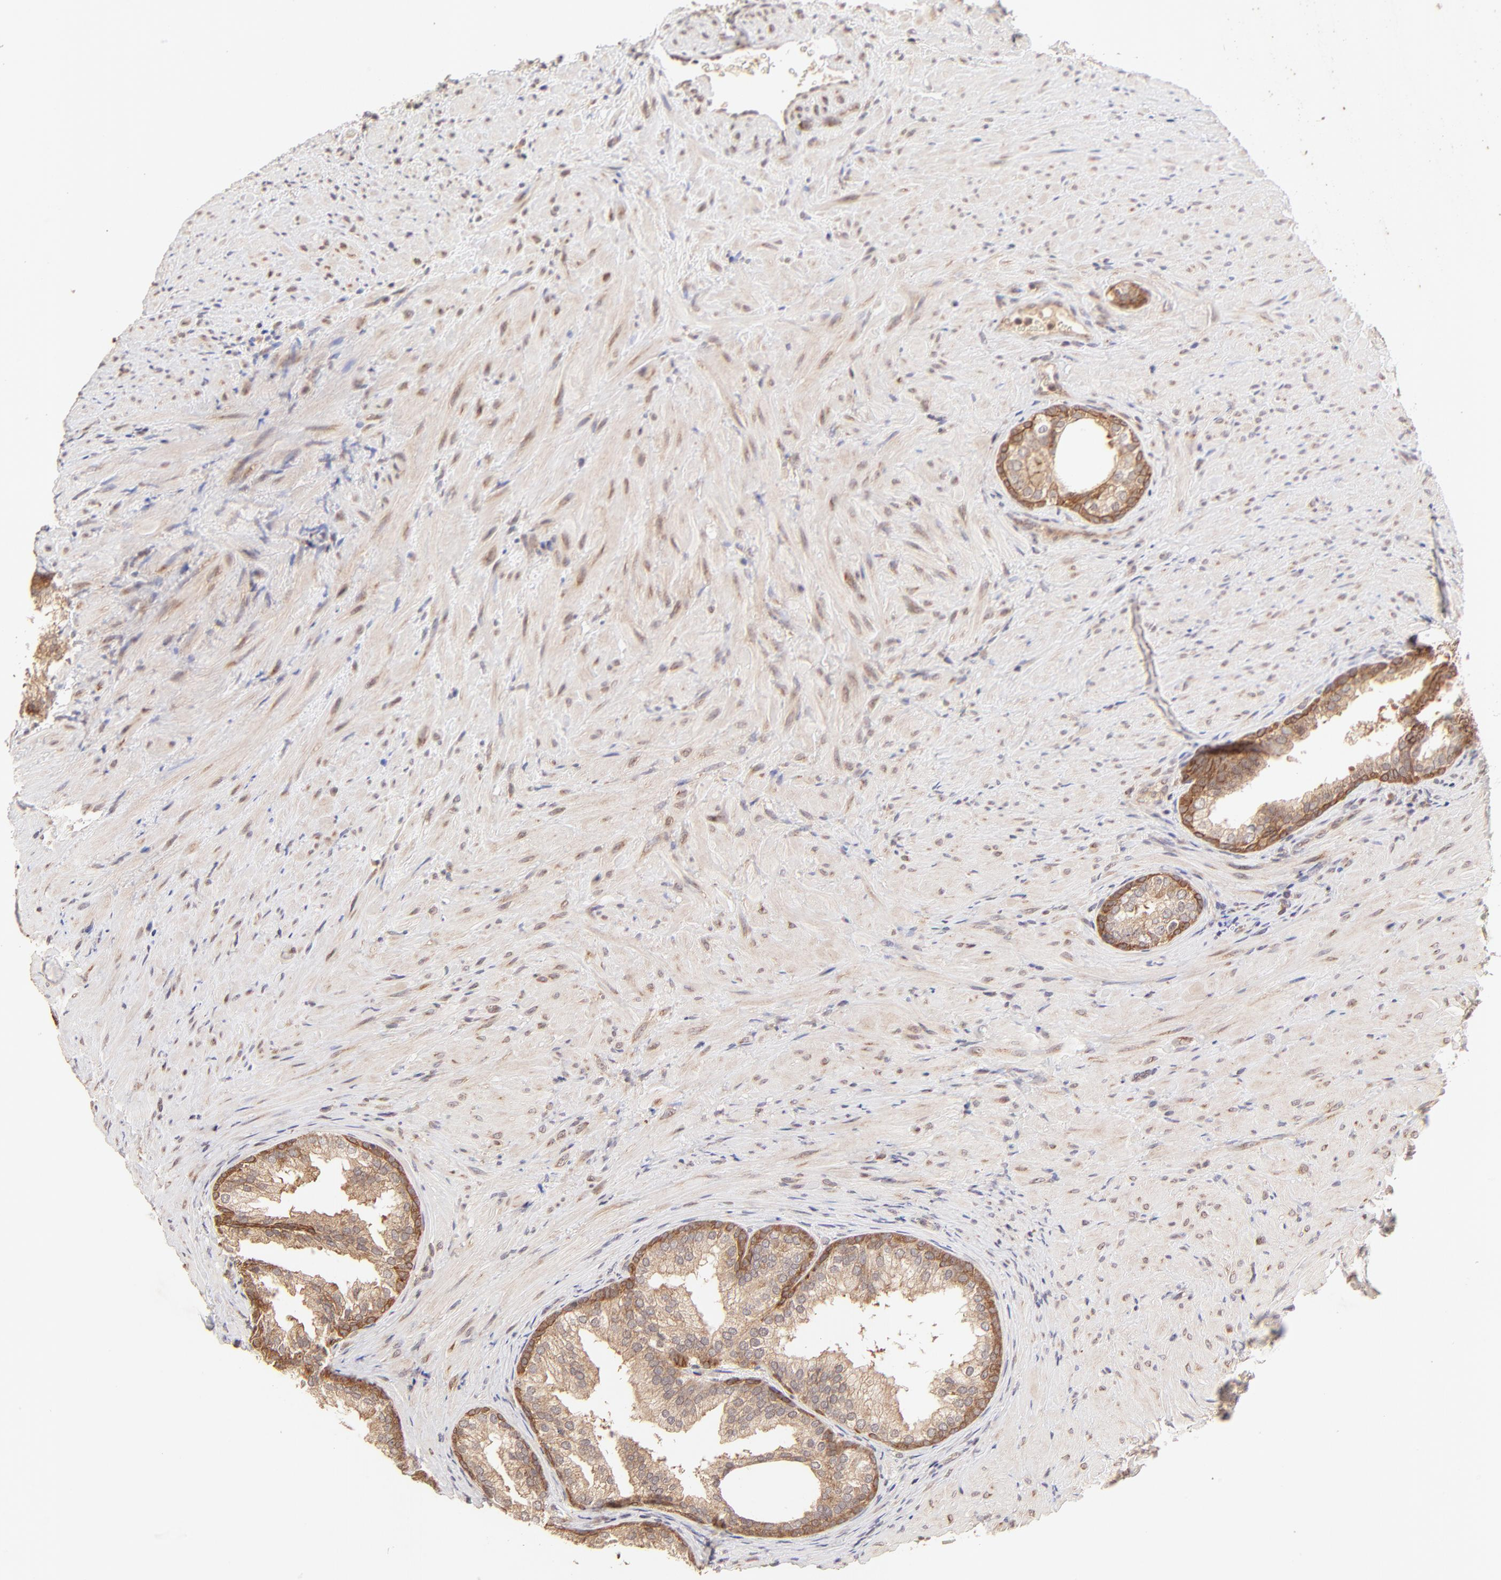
{"staining": {"intensity": "moderate", "quantity": ">75%", "location": "cytoplasmic/membranous"}, "tissue": "prostate", "cell_type": "Glandular cells", "image_type": "normal", "snomed": [{"axis": "morphology", "description": "Normal tissue, NOS"}, {"axis": "topography", "description": "Prostate"}], "caption": "Brown immunohistochemical staining in unremarkable prostate displays moderate cytoplasmic/membranous expression in about >75% of glandular cells. (Brightfield microscopy of DAB IHC at high magnification).", "gene": "TNRC6B", "patient": {"sex": "male", "age": 76}}